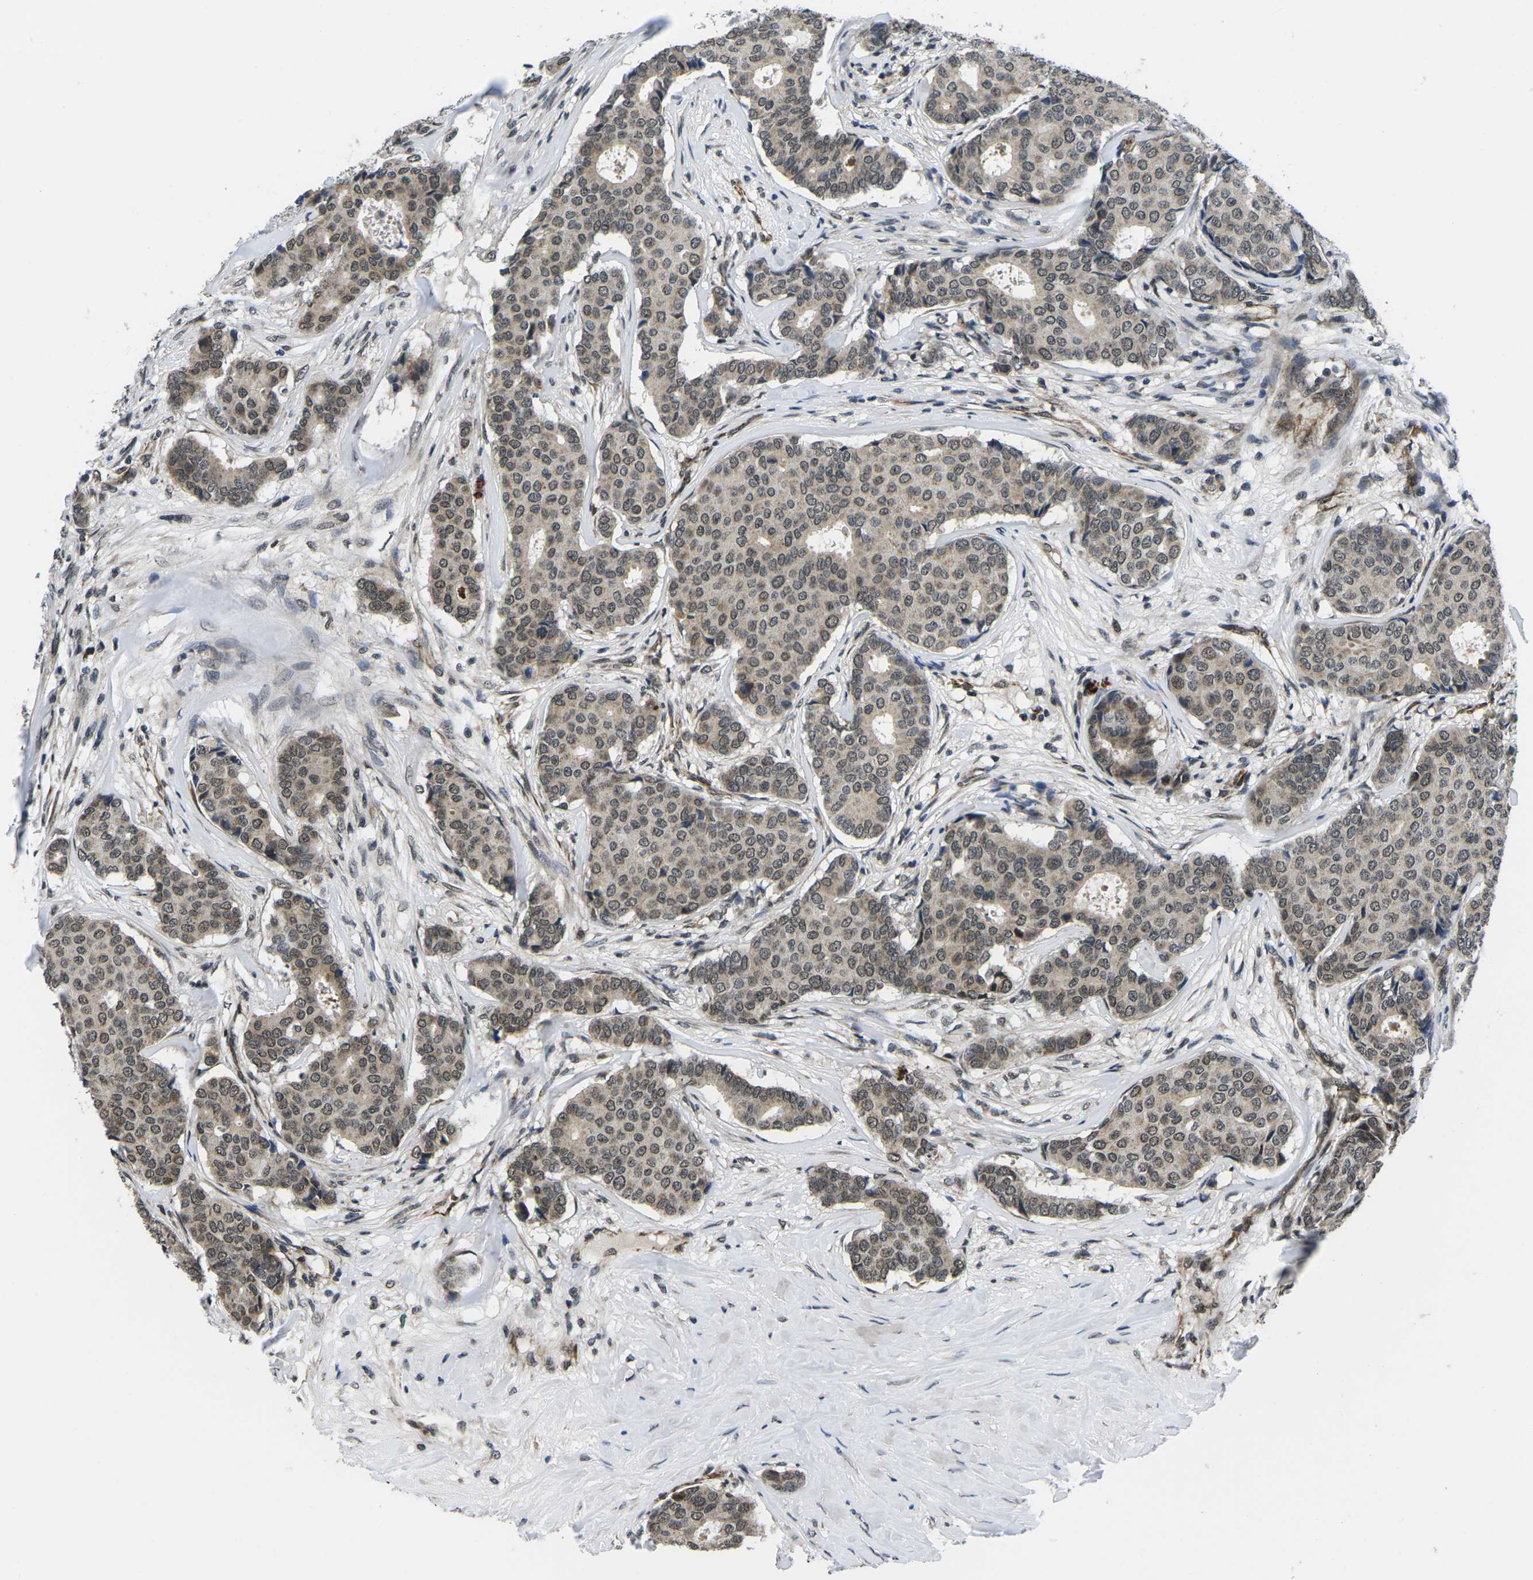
{"staining": {"intensity": "moderate", "quantity": ">75%", "location": "cytoplasmic/membranous,nuclear"}, "tissue": "breast cancer", "cell_type": "Tumor cells", "image_type": "cancer", "snomed": [{"axis": "morphology", "description": "Duct carcinoma"}, {"axis": "topography", "description": "Breast"}], "caption": "Immunohistochemical staining of human breast cancer demonstrates medium levels of moderate cytoplasmic/membranous and nuclear expression in about >75% of tumor cells.", "gene": "CCNE1", "patient": {"sex": "female", "age": 75}}